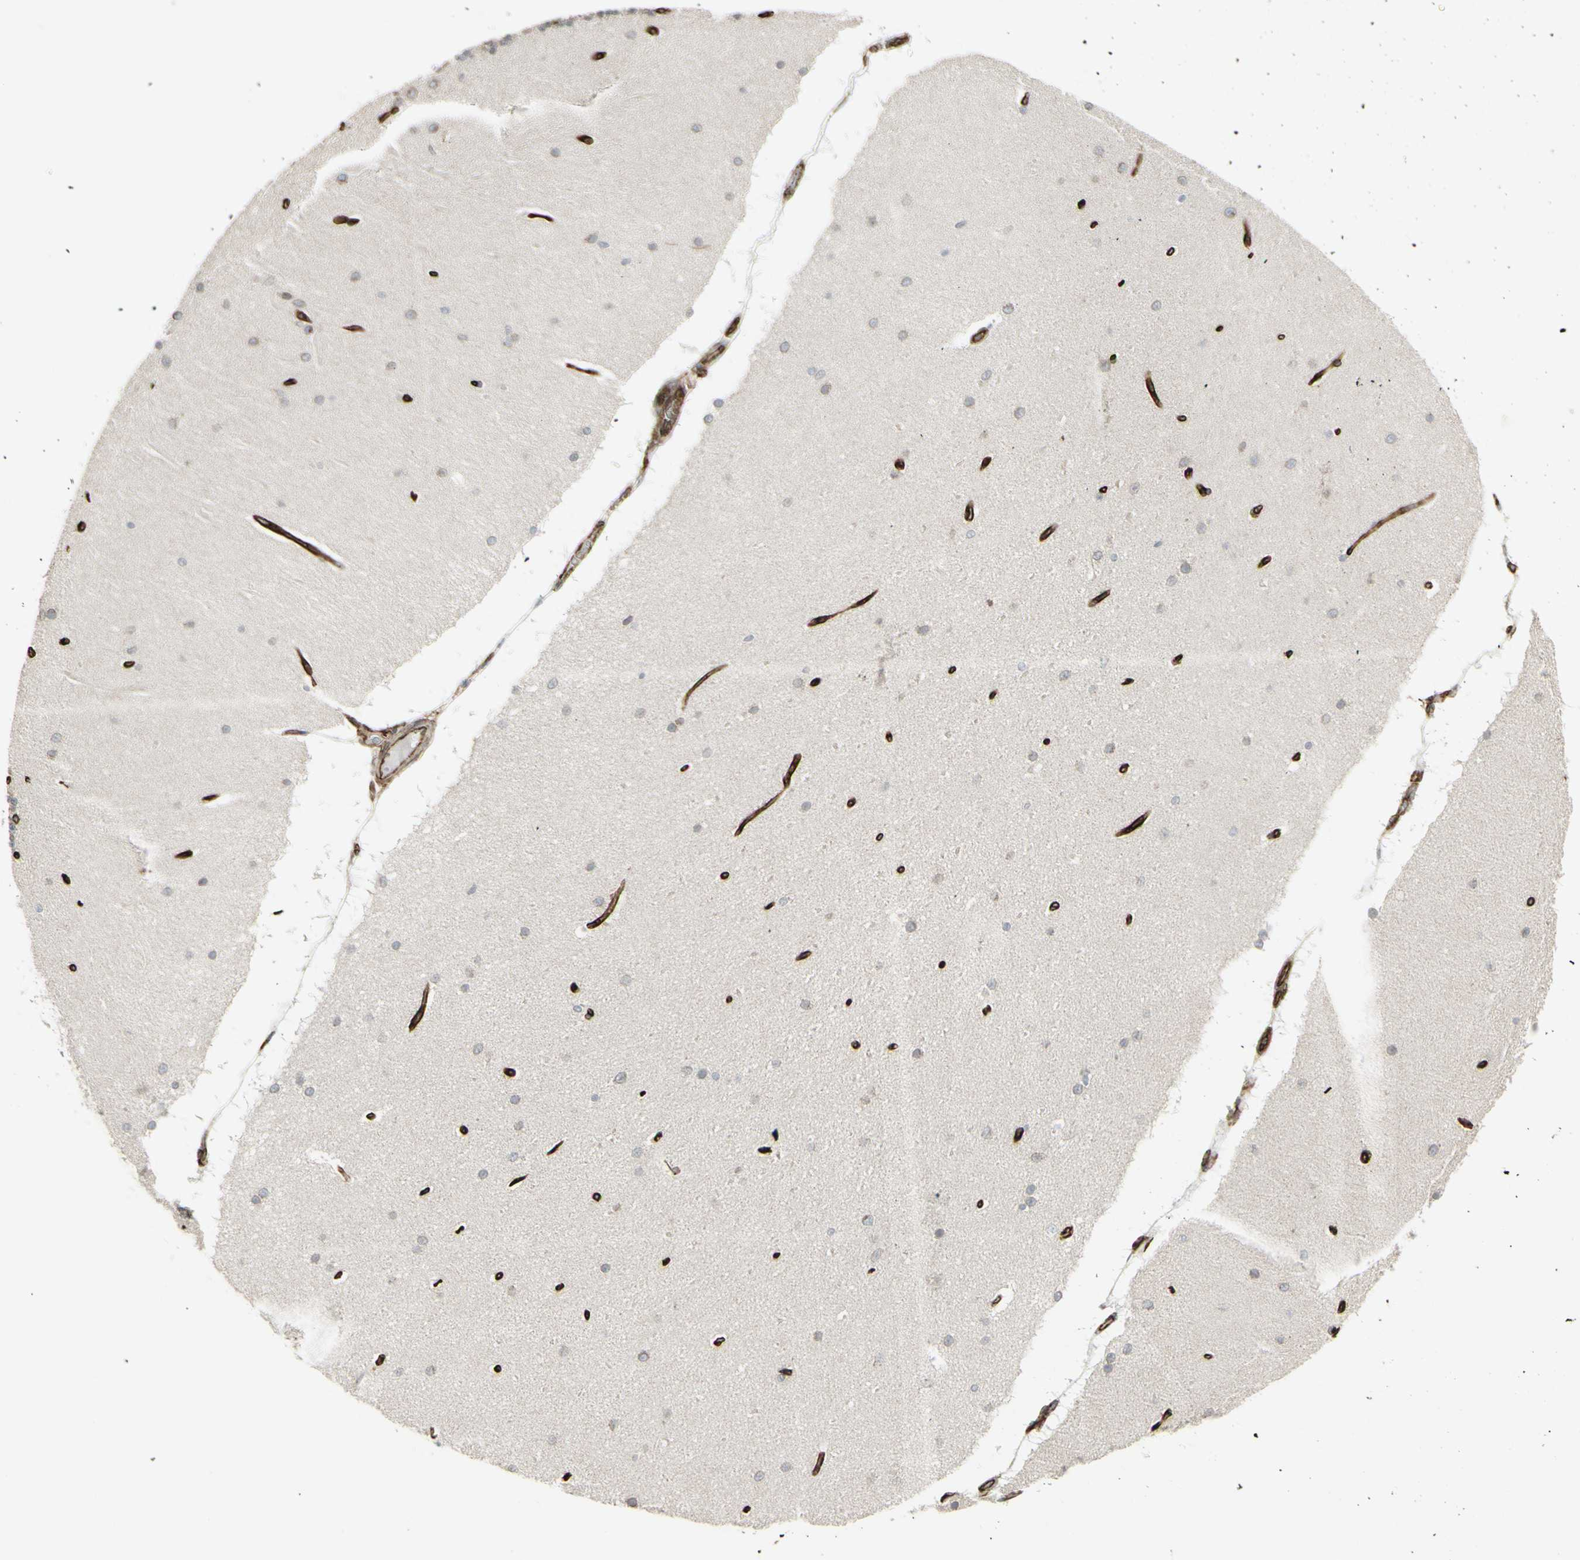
{"staining": {"intensity": "weak", "quantity": "25%-75%", "location": "cytoplasmic/membranous"}, "tissue": "cerebellum", "cell_type": "Cells in granular layer", "image_type": "normal", "snomed": [{"axis": "morphology", "description": "Normal tissue, NOS"}, {"axis": "topography", "description": "Cerebellum"}], "caption": "Cells in granular layer reveal low levels of weak cytoplasmic/membranous expression in approximately 25%-75% of cells in benign cerebellum. (DAB = brown stain, brightfield microscopy at high magnification).", "gene": "DTX3L", "patient": {"sex": "female", "age": 54}}